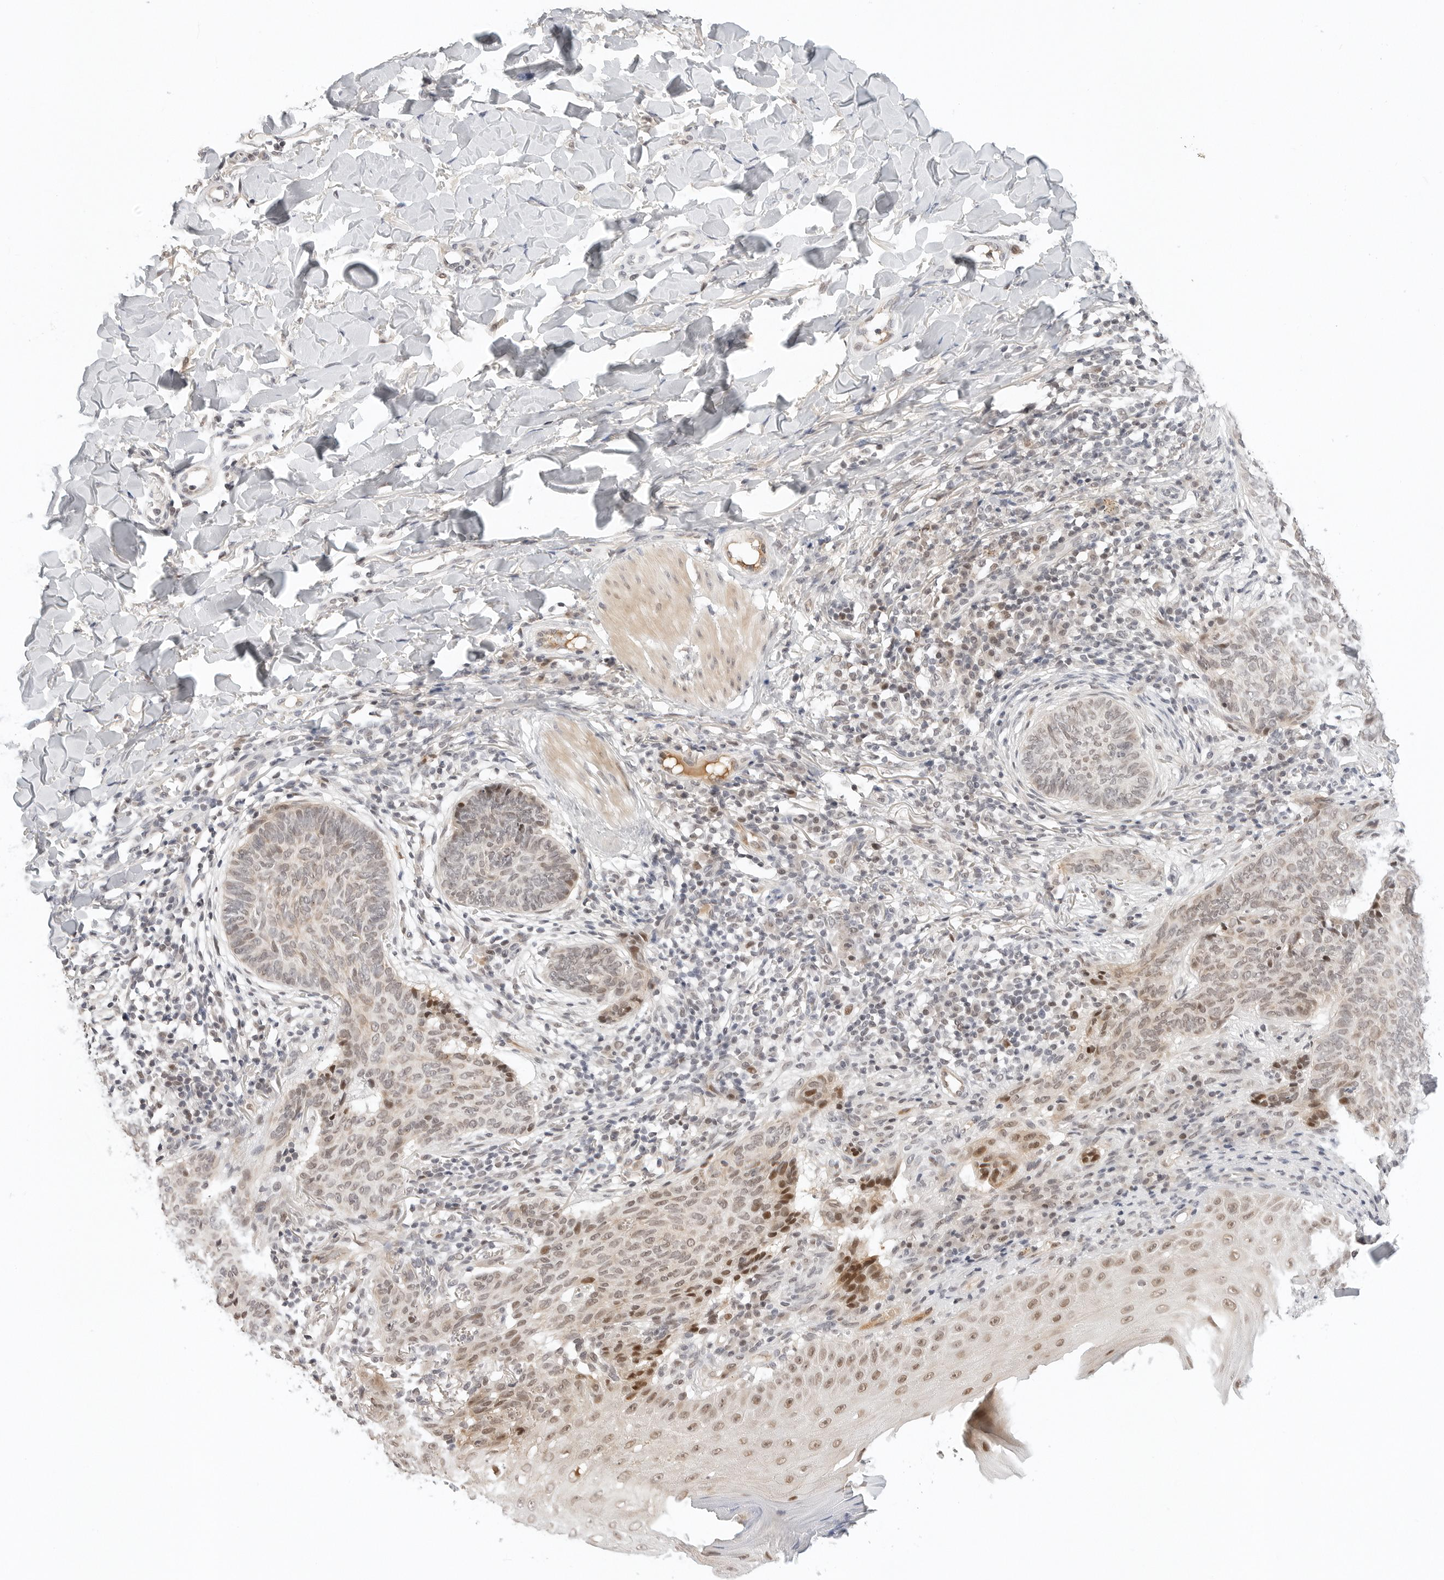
{"staining": {"intensity": "moderate", "quantity": "<25%", "location": "nuclear"}, "tissue": "skin cancer", "cell_type": "Tumor cells", "image_type": "cancer", "snomed": [{"axis": "morphology", "description": "Normal tissue, NOS"}, {"axis": "morphology", "description": "Basal cell carcinoma"}, {"axis": "topography", "description": "Skin"}], "caption": "A histopathology image showing moderate nuclear positivity in about <25% of tumor cells in basal cell carcinoma (skin), as visualized by brown immunohistochemical staining.", "gene": "TSEN2", "patient": {"sex": "male", "age": 50}}